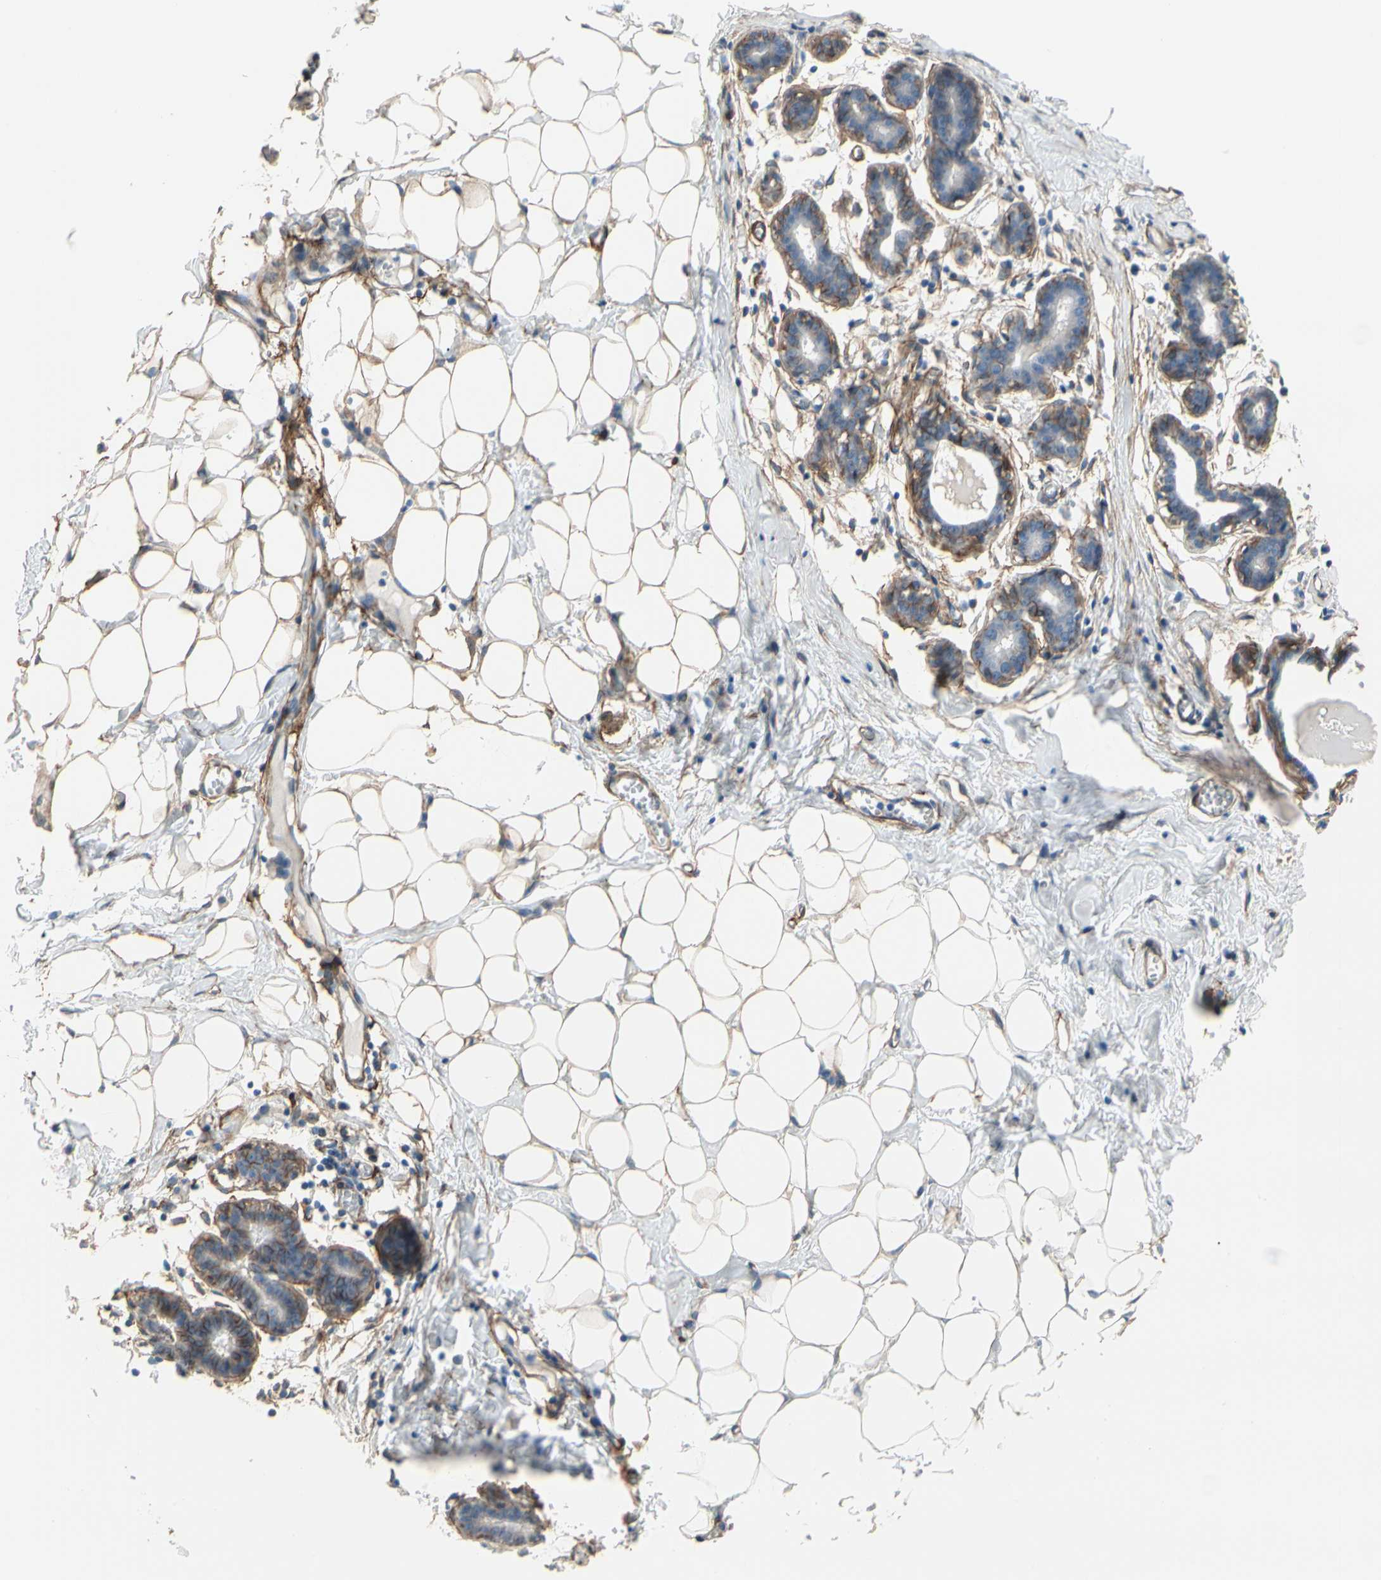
{"staining": {"intensity": "weak", "quantity": ">75%", "location": "cytoplasmic/membranous"}, "tissue": "breast", "cell_type": "Adipocytes", "image_type": "normal", "snomed": [{"axis": "morphology", "description": "Normal tissue, NOS"}, {"axis": "topography", "description": "Breast"}], "caption": "Immunohistochemical staining of benign breast reveals weak cytoplasmic/membranous protein staining in about >75% of adipocytes.", "gene": "EPB41L2", "patient": {"sex": "female", "age": 27}}